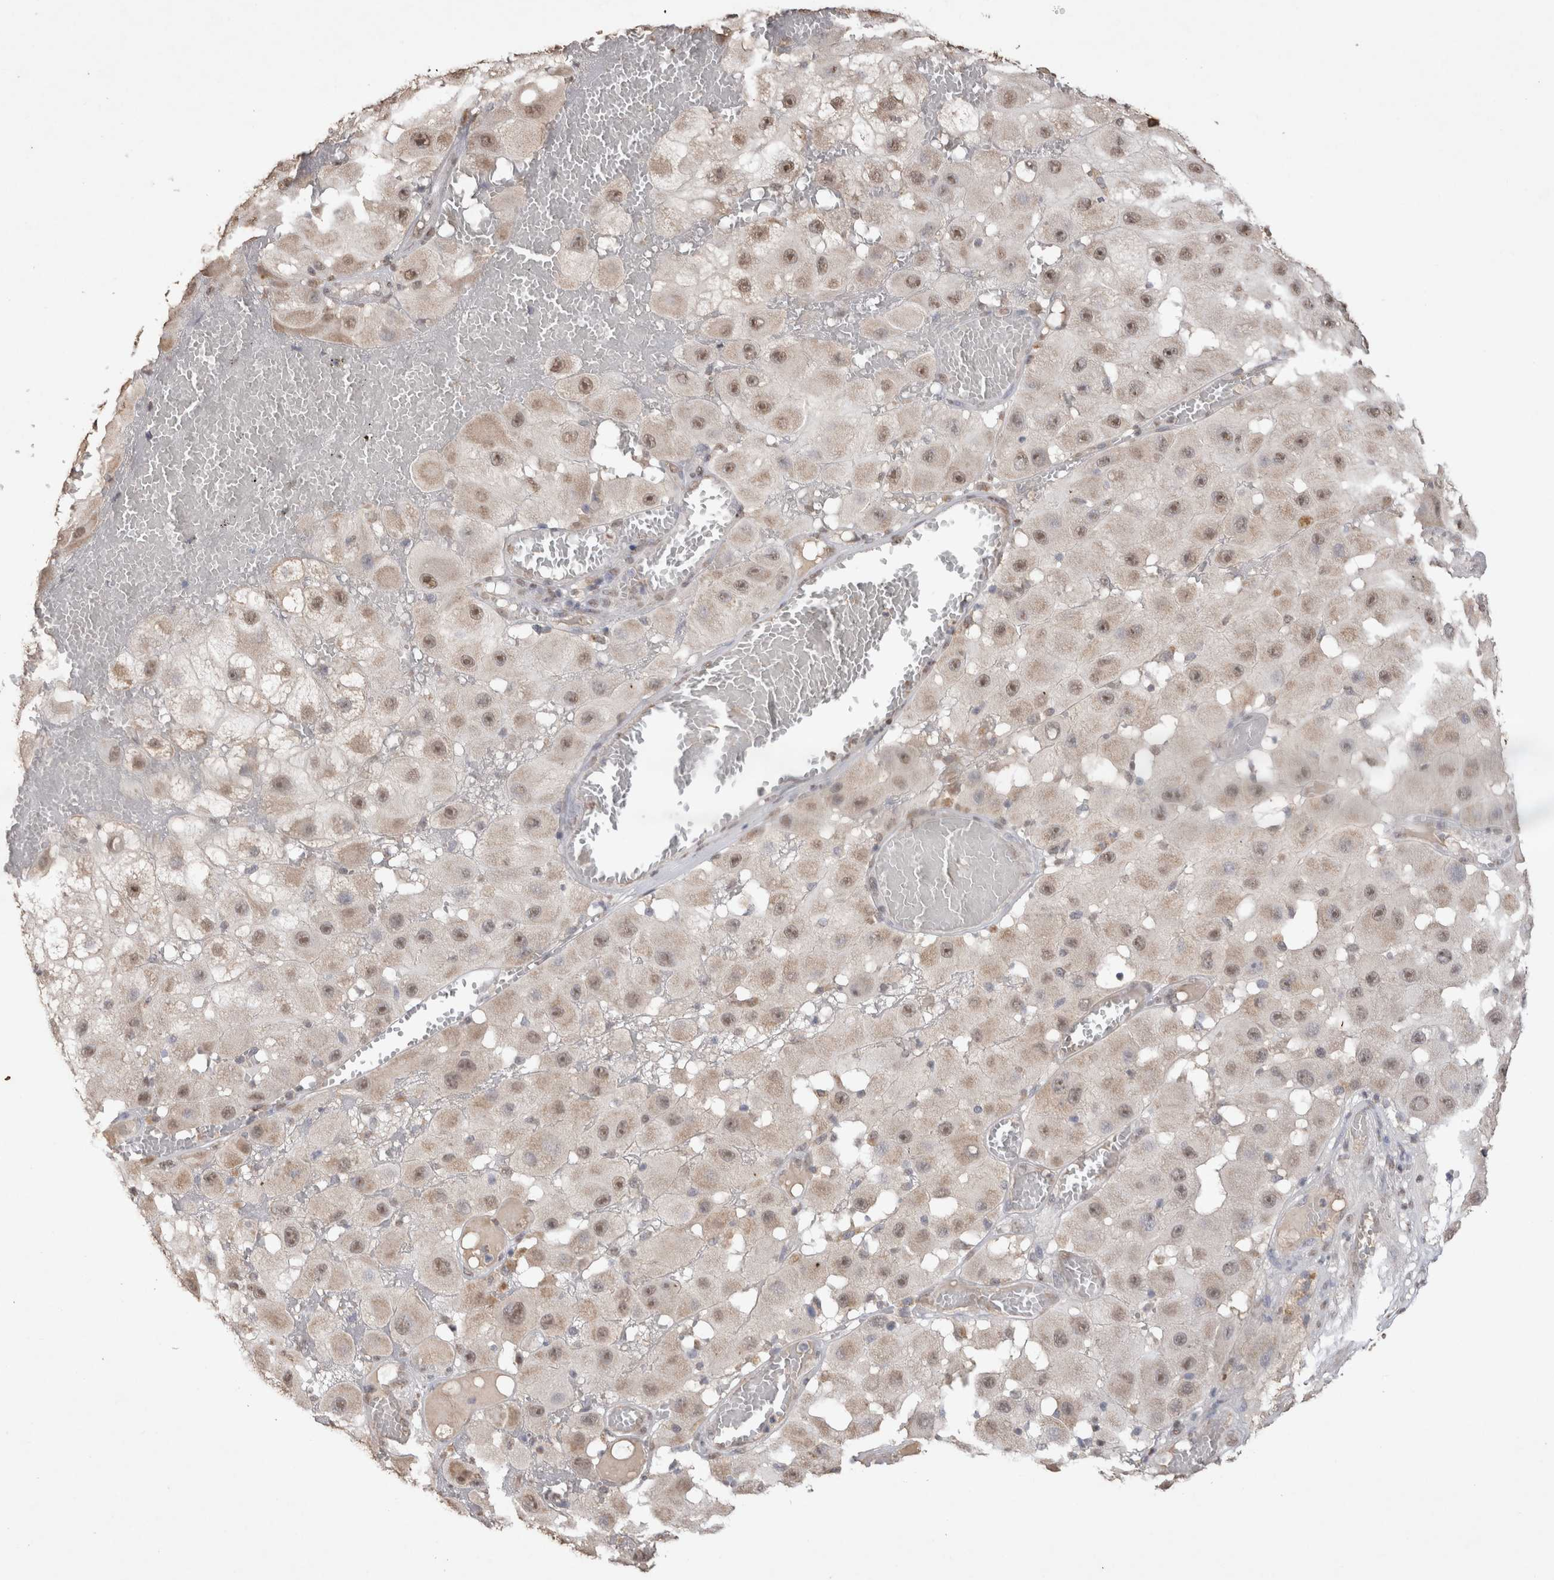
{"staining": {"intensity": "weak", "quantity": ">75%", "location": "cytoplasmic/membranous,nuclear"}, "tissue": "melanoma", "cell_type": "Tumor cells", "image_type": "cancer", "snomed": [{"axis": "morphology", "description": "Malignant melanoma, NOS"}, {"axis": "topography", "description": "Skin"}], "caption": "Melanoma stained with a brown dye demonstrates weak cytoplasmic/membranous and nuclear positive expression in about >75% of tumor cells.", "gene": "MLX", "patient": {"sex": "female", "age": 81}}